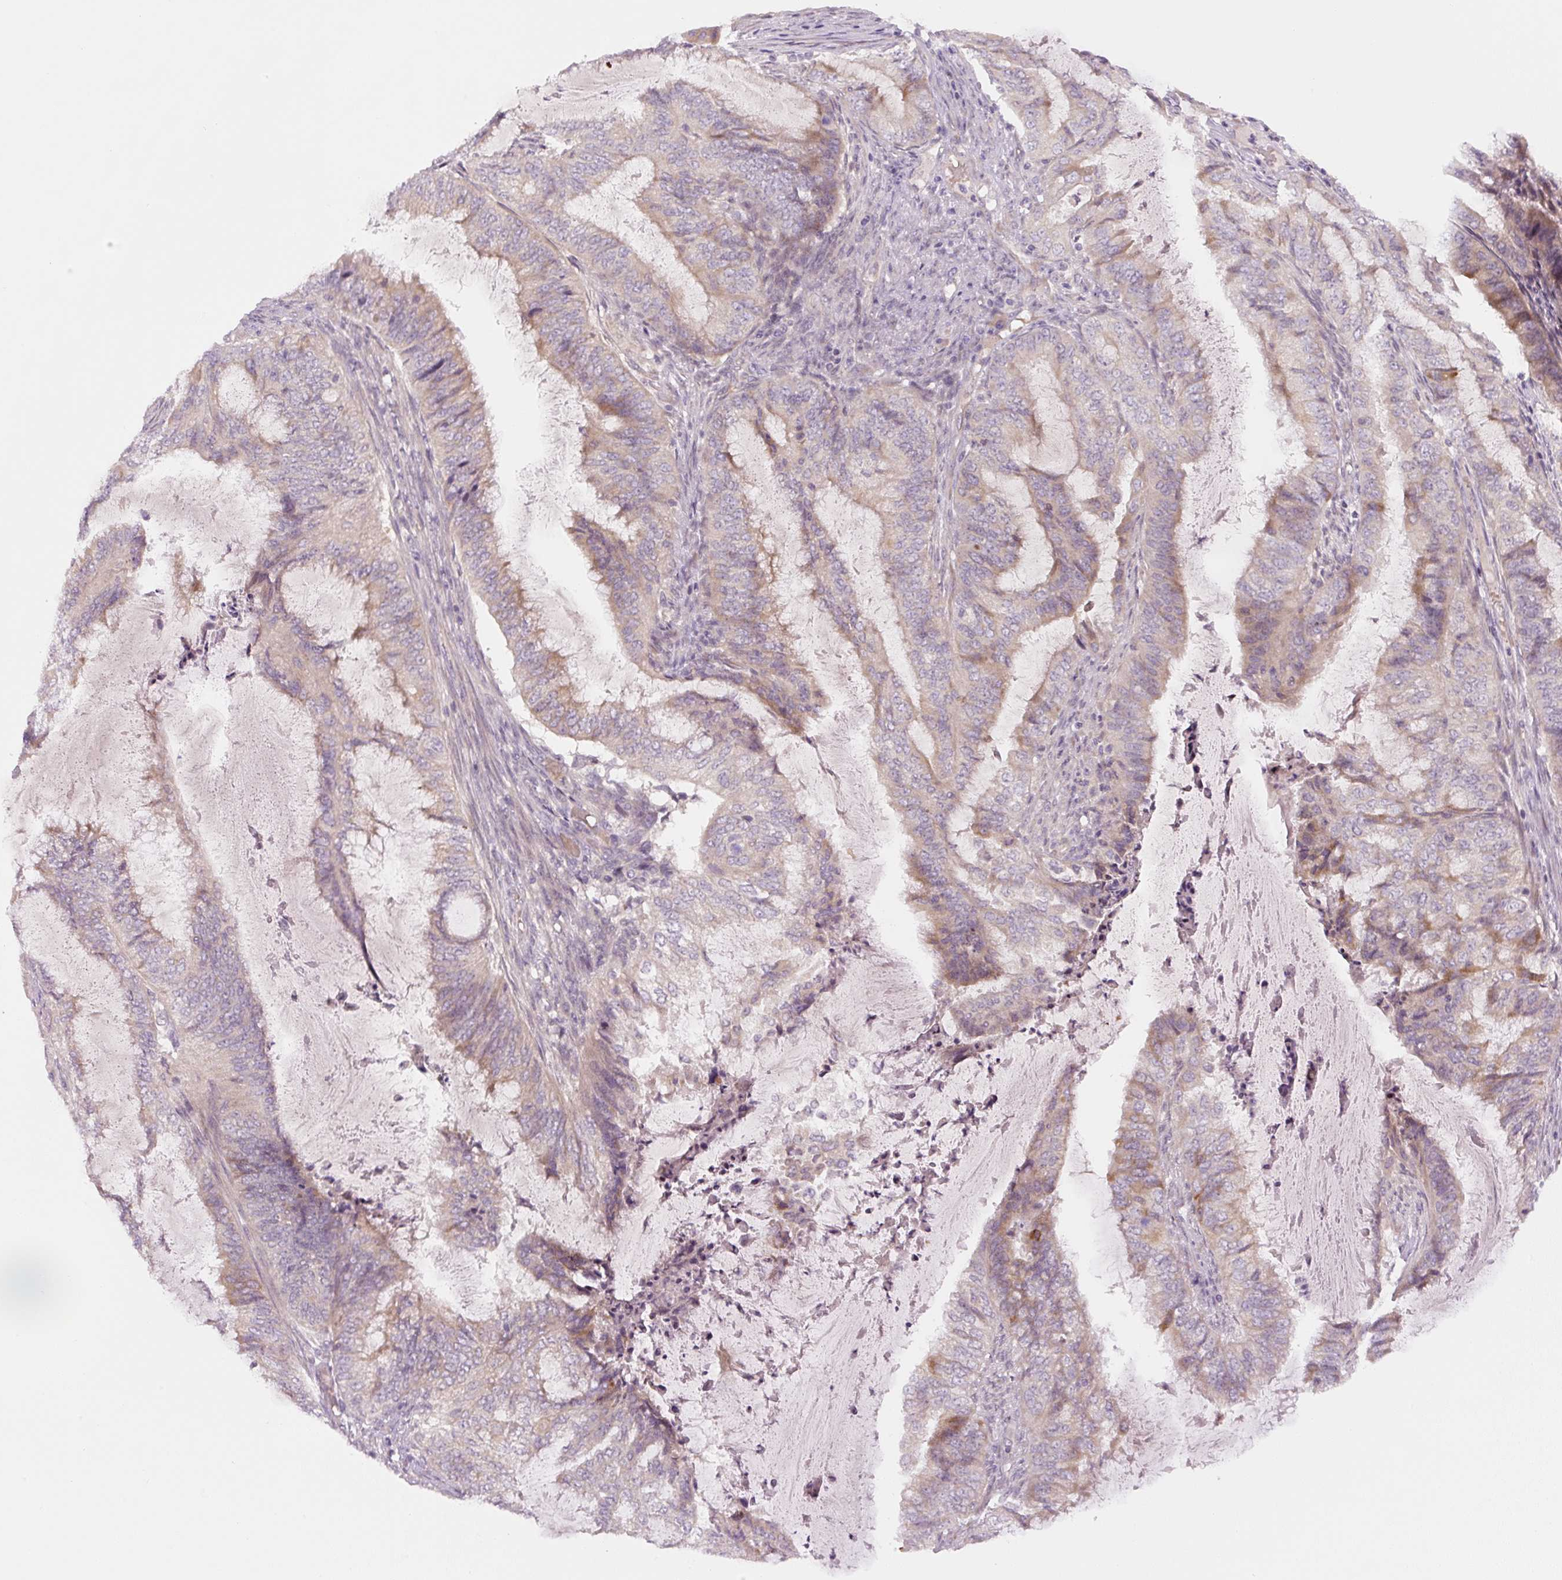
{"staining": {"intensity": "weak", "quantity": ">75%", "location": "cytoplasmic/membranous"}, "tissue": "endometrial cancer", "cell_type": "Tumor cells", "image_type": "cancer", "snomed": [{"axis": "morphology", "description": "Adenocarcinoma, NOS"}, {"axis": "topography", "description": "Endometrium"}], "caption": "Immunohistochemistry (IHC) photomicrograph of endometrial cancer (adenocarcinoma) stained for a protein (brown), which reveals low levels of weak cytoplasmic/membranous expression in about >75% of tumor cells.", "gene": "YIF1B", "patient": {"sex": "female", "age": 51}}